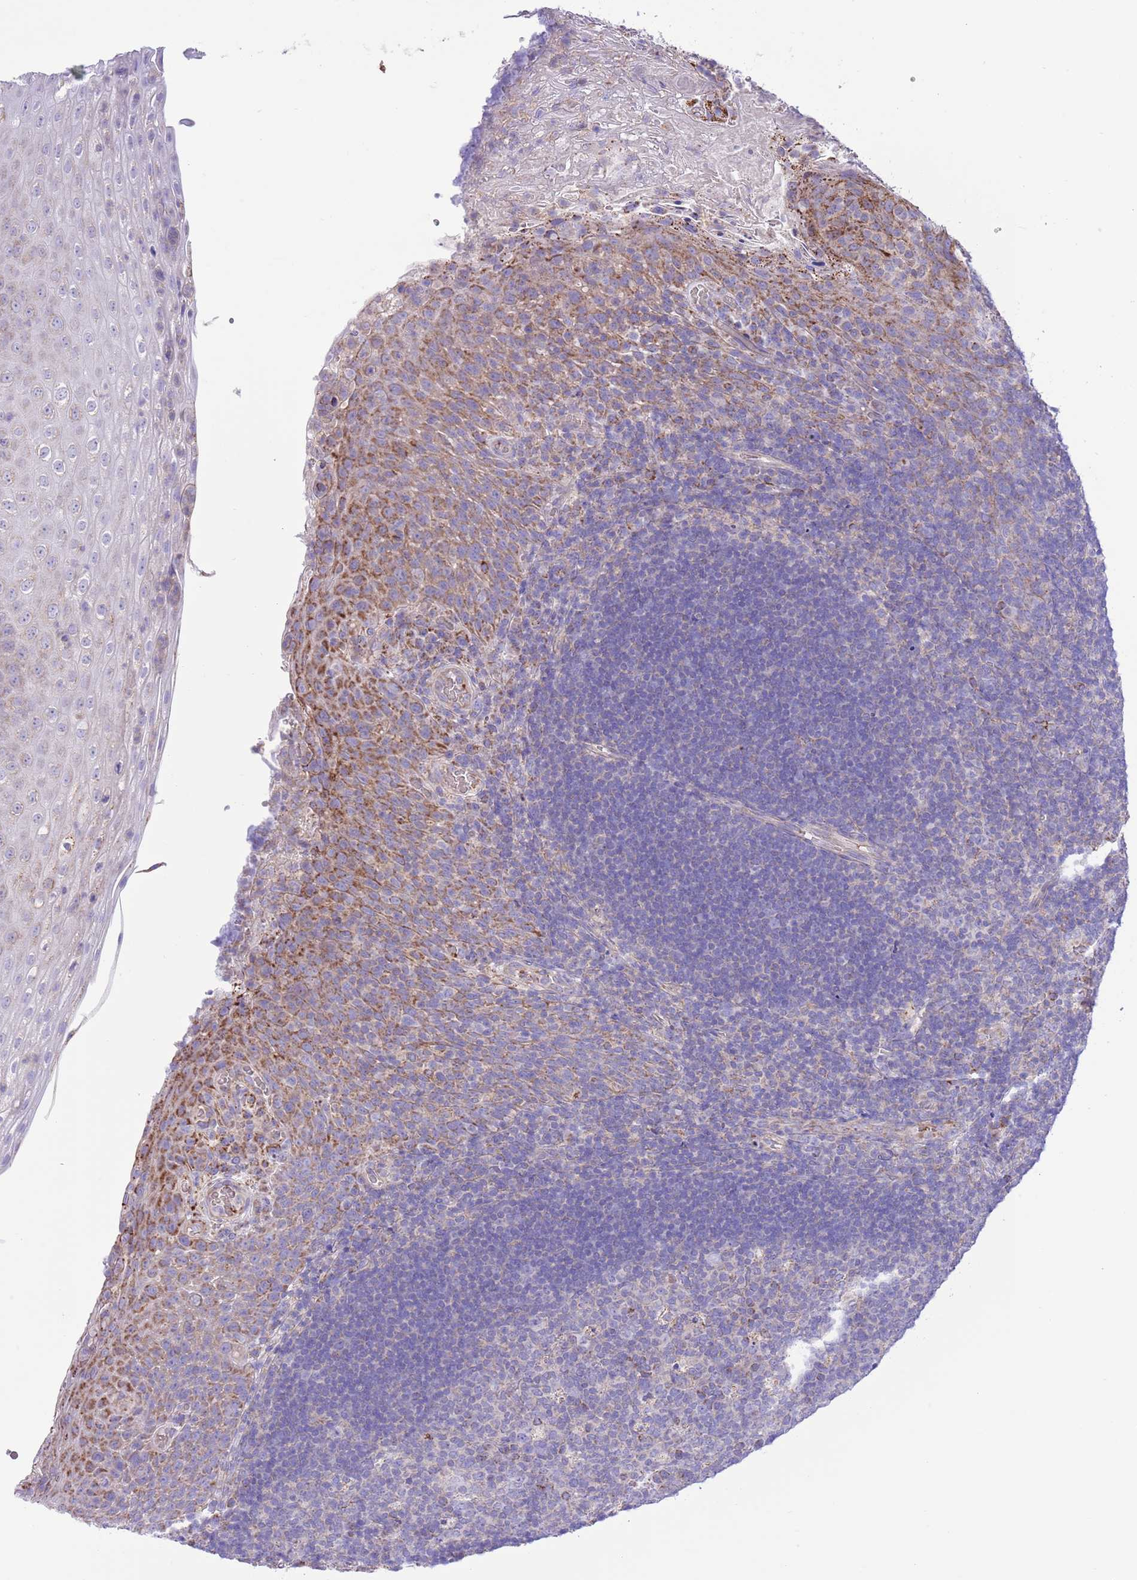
{"staining": {"intensity": "moderate", "quantity": "<25%", "location": "cytoplasmic/membranous"}, "tissue": "tonsil", "cell_type": "Germinal center cells", "image_type": "normal", "snomed": [{"axis": "morphology", "description": "Normal tissue, NOS"}, {"axis": "topography", "description": "Tonsil"}], "caption": "Approximately <25% of germinal center cells in benign tonsil reveal moderate cytoplasmic/membranous protein staining as visualized by brown immunohistochemical staining.", "gene": "SS18L2", "patient": {"sex": "male", "age": 17}}